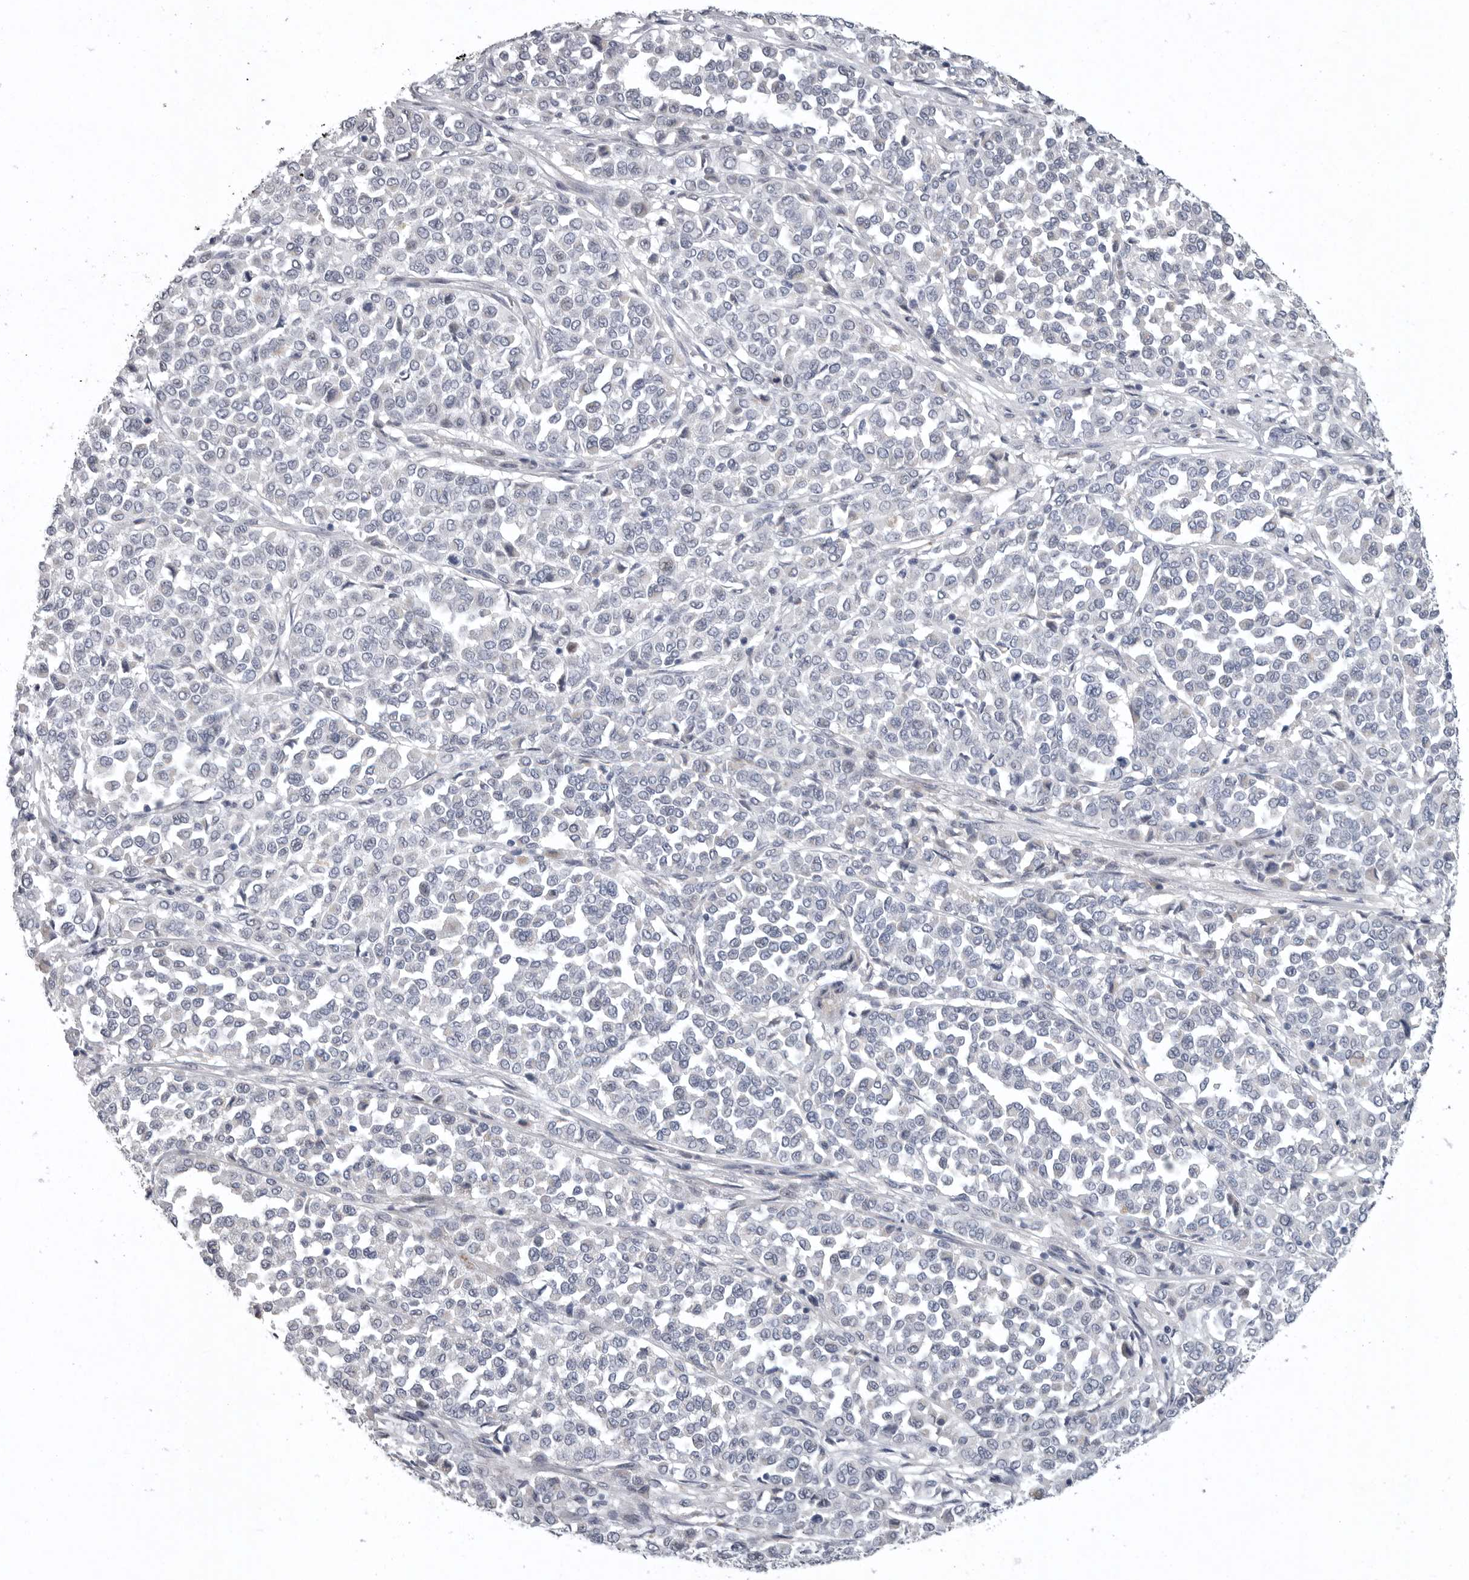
{"staining": {"intensity": "negative", "quantity": "none", "location": "none"}, "tissue": "melanoma", "cell_type": "Tumor cells", "image_type": "cancer", "snomed": [{"axis": "morphology", "description": "Malignant melanoma, Metastatic site"}, {"axis": "topography", "description": "Pancreas"}], "caption": "Immunohistochemical staining of malignant melanoma (metastatic site) demonstrates no significant expression in tumor cells.", "gene": "CRP", "patient": {"sex": "female", "age": 30}}